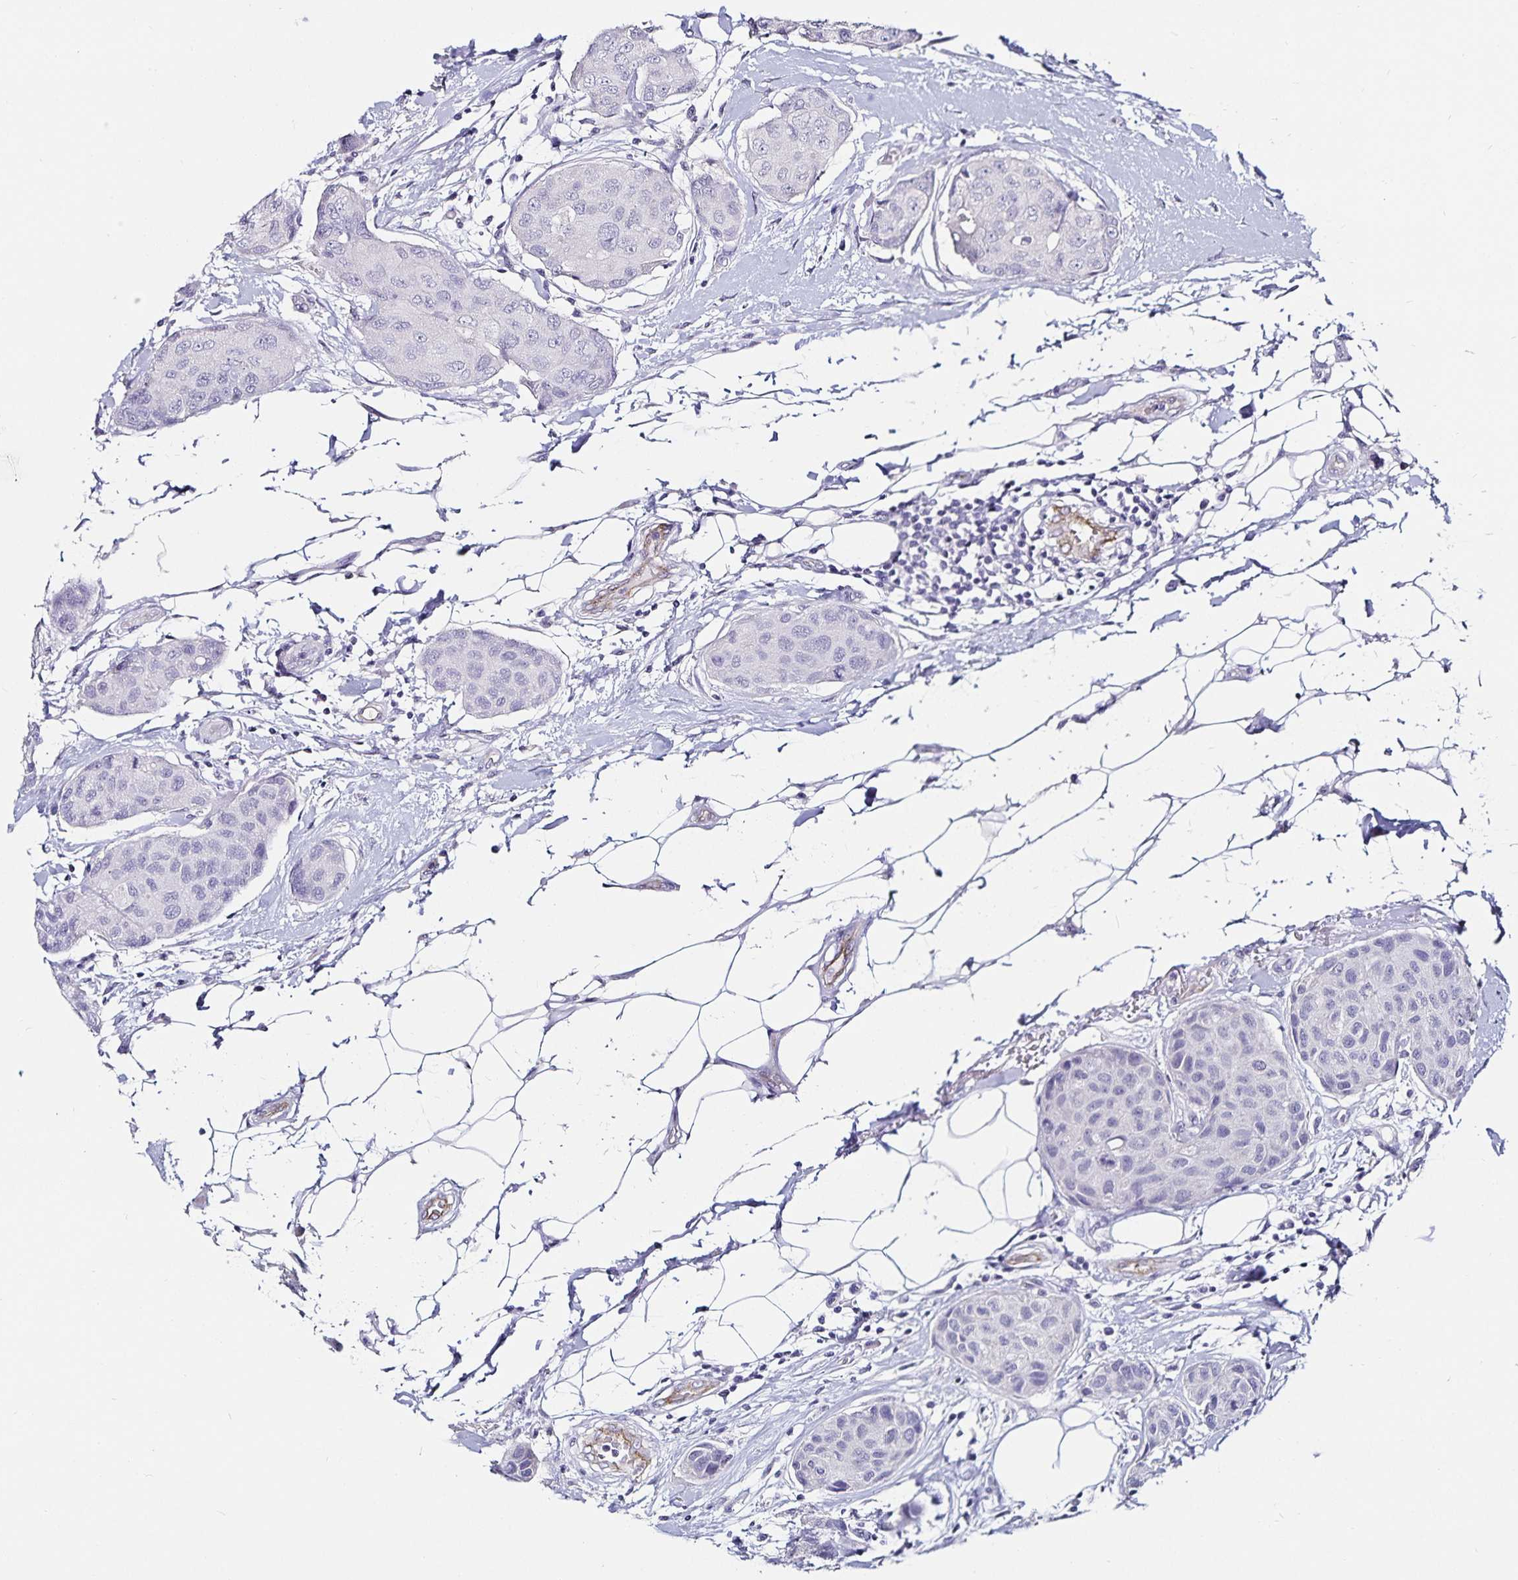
{"staining": {"intensity": "negative", "quantity": "none", "location": "none"}, "tissue": "breast cancer", "cell_type": "Tumor cells", "image_type": "cancer", "snomed": [{"axis": "morphology", "description": "Duct carcinoma"}, {"axis": "topography", "description": "Breast"}, {"axis": "topography", "description": "Lymph node"}], "caption": "Immunohistochemical staining of intraductal carcinoma (breast) reveals no significant positivity in tumor cells.", "gene": "TSPAN7", "patient": {"sex": "female", "age": 80}}